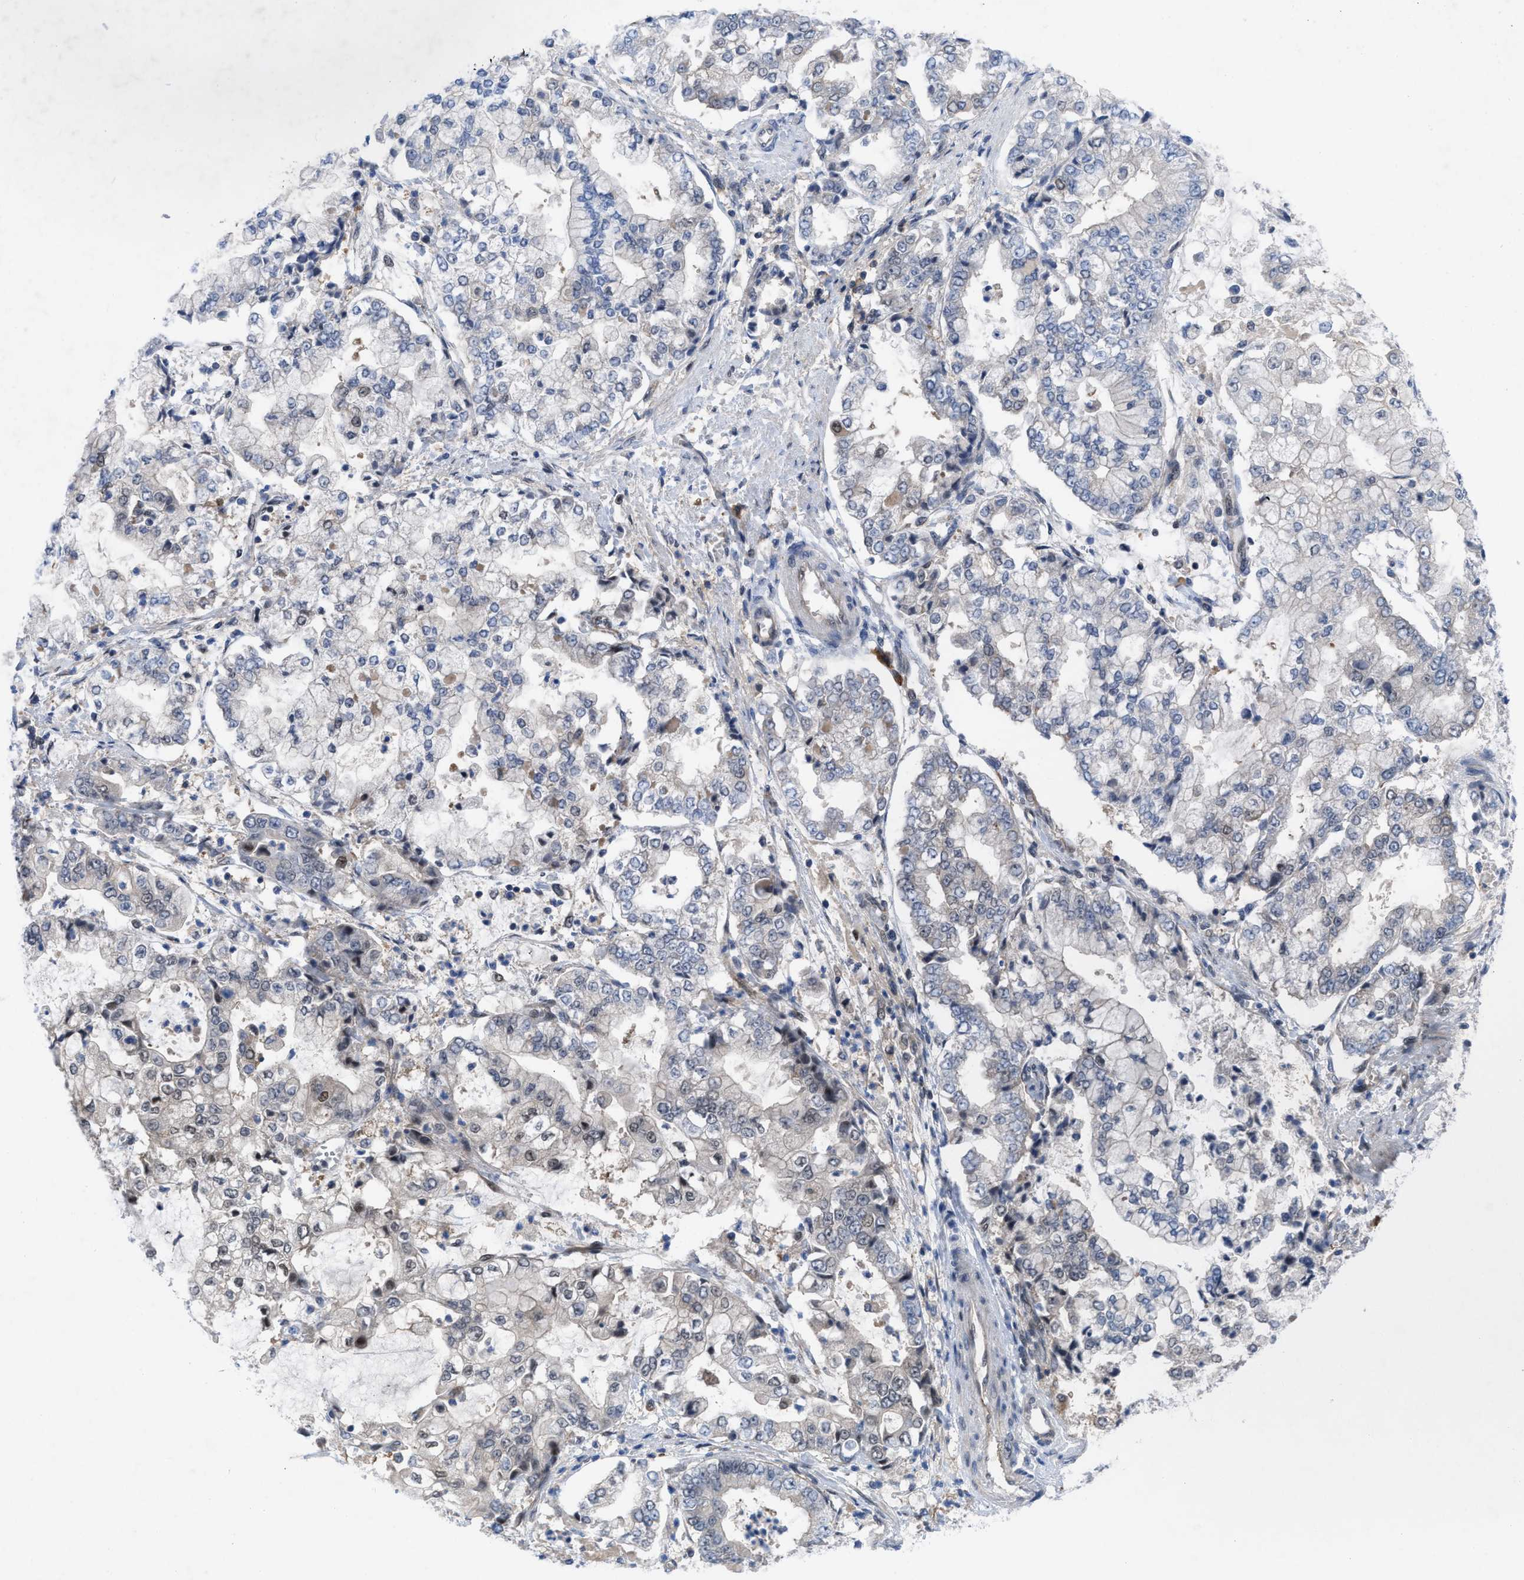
{"staining": {"intensity": "negative", "quantity": "none", "location": "none"}, "tissue": "stomach cancer", "cell_type": "Tumor cells", "image_type": "cancer", "snomed": [{"axis": "morphology", "description": "Adenocarcinoma, NOS"}, {"axis": "topography", "description": "Stomach"}], "caption": "Histopathology image shows no protein staining in tumor cells of stomach cancer (adenocarcinoma) tissue.", "gene": "IL17RE", "patient": {"sex": "male", "age": 76}}